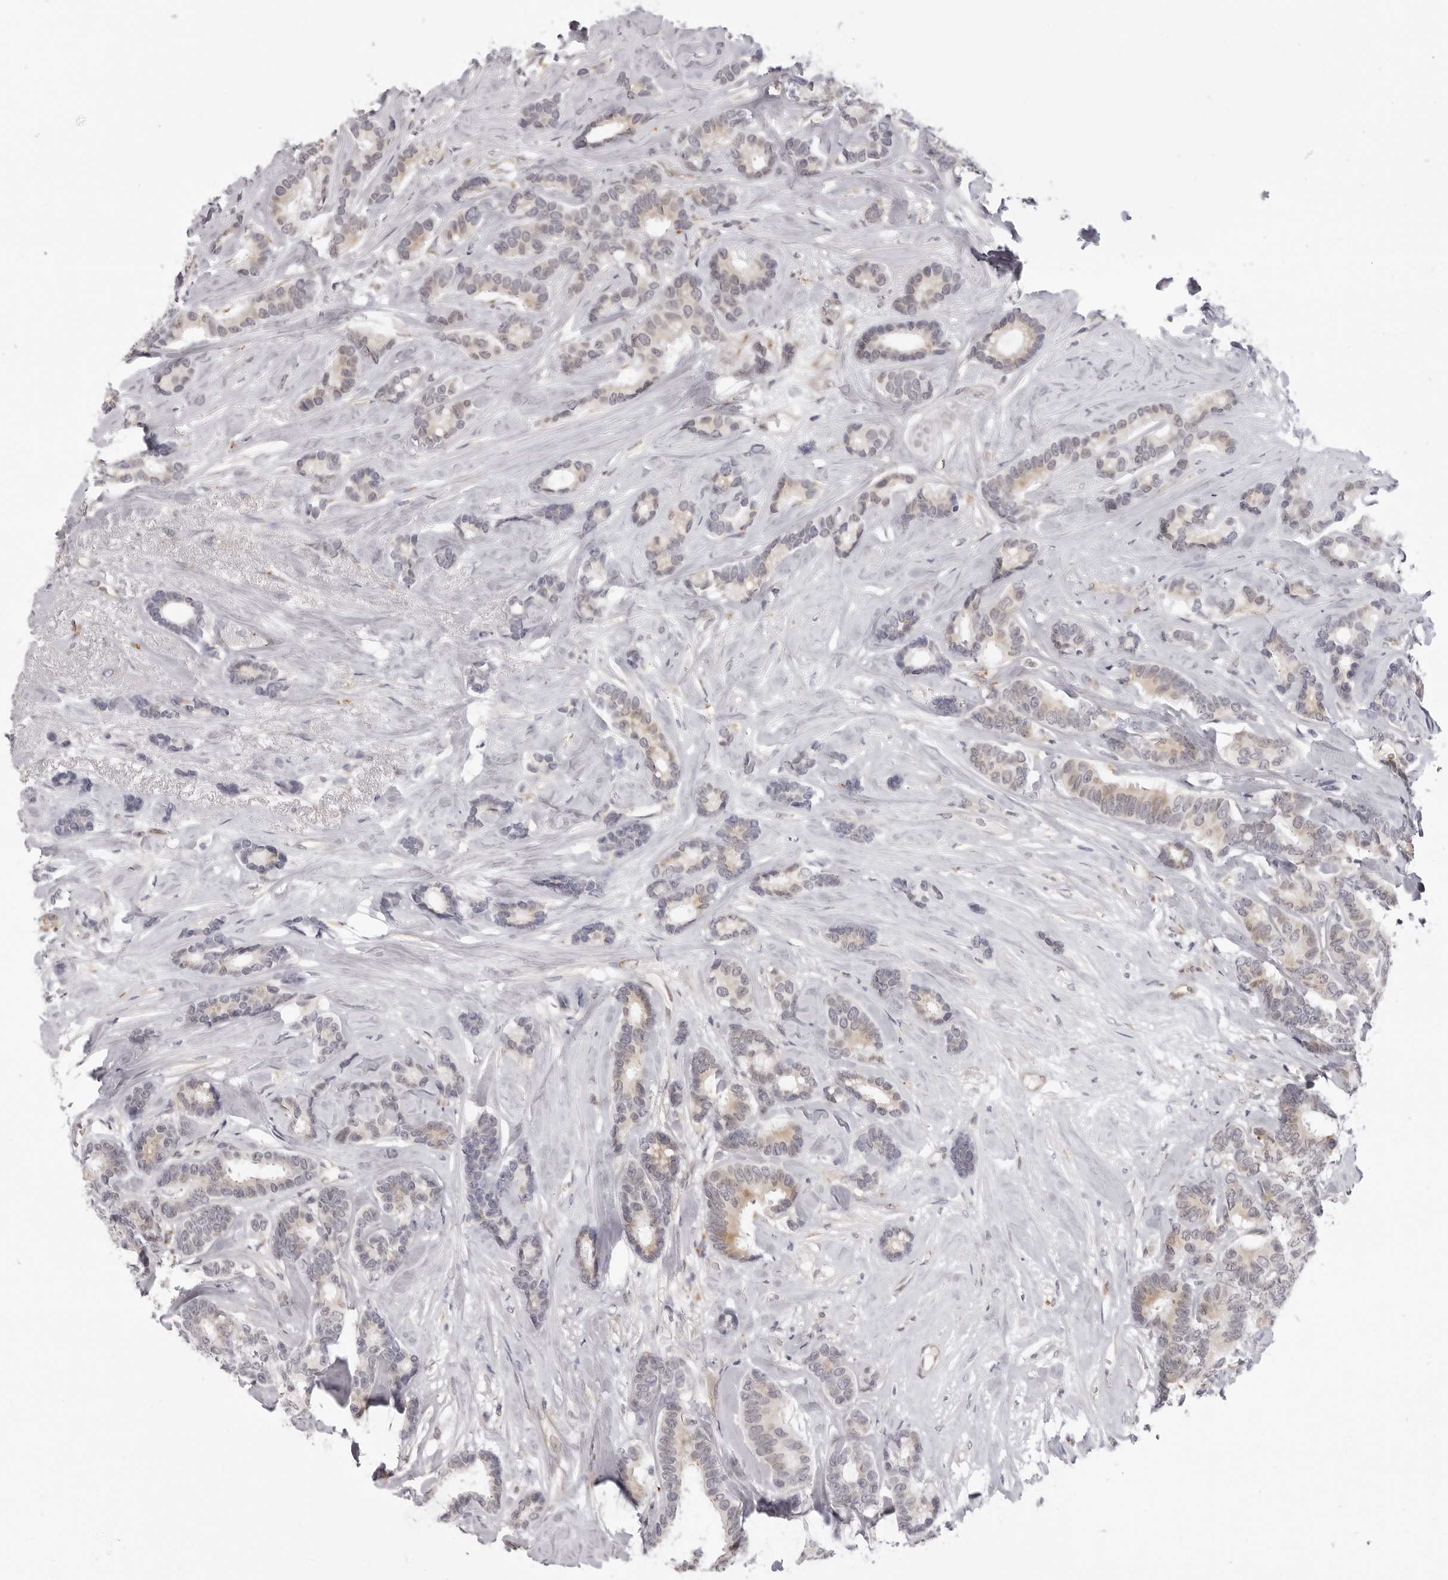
{"staining": {"intensity": "weak", "quantity": "<25%", "location": "cytoplasmic/membranous"}, "tissue": "breast cancer", "cell_type": "Tumor cells", "image_type": "cancer", "snomed": [{"axis": "morphology", "description": "Duct carcinoma"}, {"axis": "topography", "description": "Breast"}], "caption": "There is no significant expression in tumor cells of breast cancer (infiltrating ductal carcinoma). The staining was performed using DAB (3,3'-diaminobenzidine) to visualize the protein expression in brown, while the nuclei were stained in blue with hematoxylin (Magnification: 20x).", "gene": "SUGCT", "patient": {"sex": "female", "age": 87}}